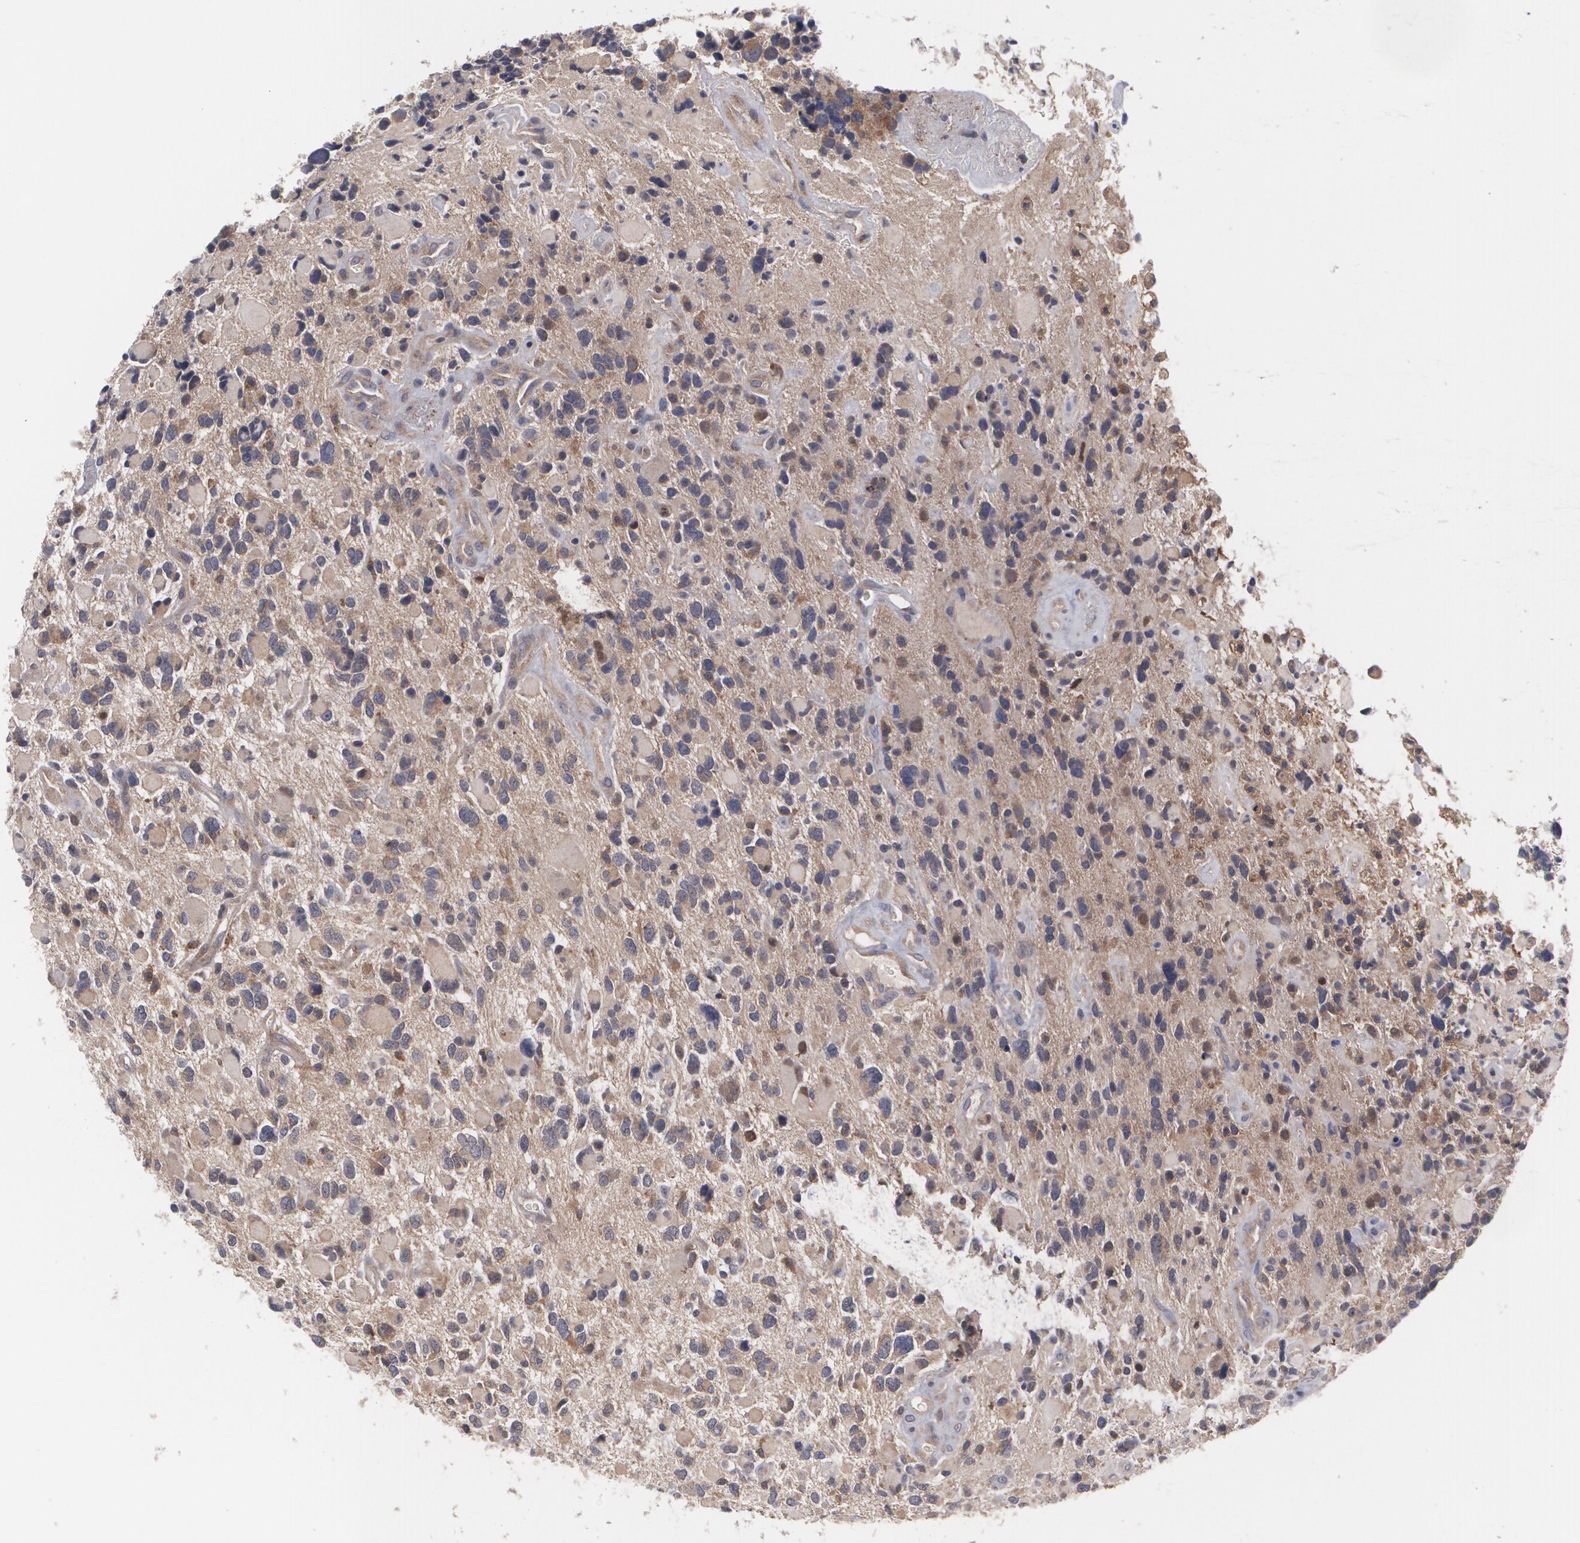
{"staining": {"intensity": "weak", "quantity": "25%-75%", "location": "cytoplasmic/membranous"}, "tissue": "glioma", "cell_type": "Tumor cells", "image_type": "cancer", "snomed": [{"axis": "morphology", "description": "Glioma, malignant, High grade"}, {"axis": "topography", "description": "Brain"}], "caption": "Weak cytoplasmic/membranous positivity for a protein is appreciated in approximately 25%-75% of tumor cells of malignant glioma (high-grade) using immunohistochemistry.", "gene": "HTT", "patient": {"sex": "female", "age": 37}}